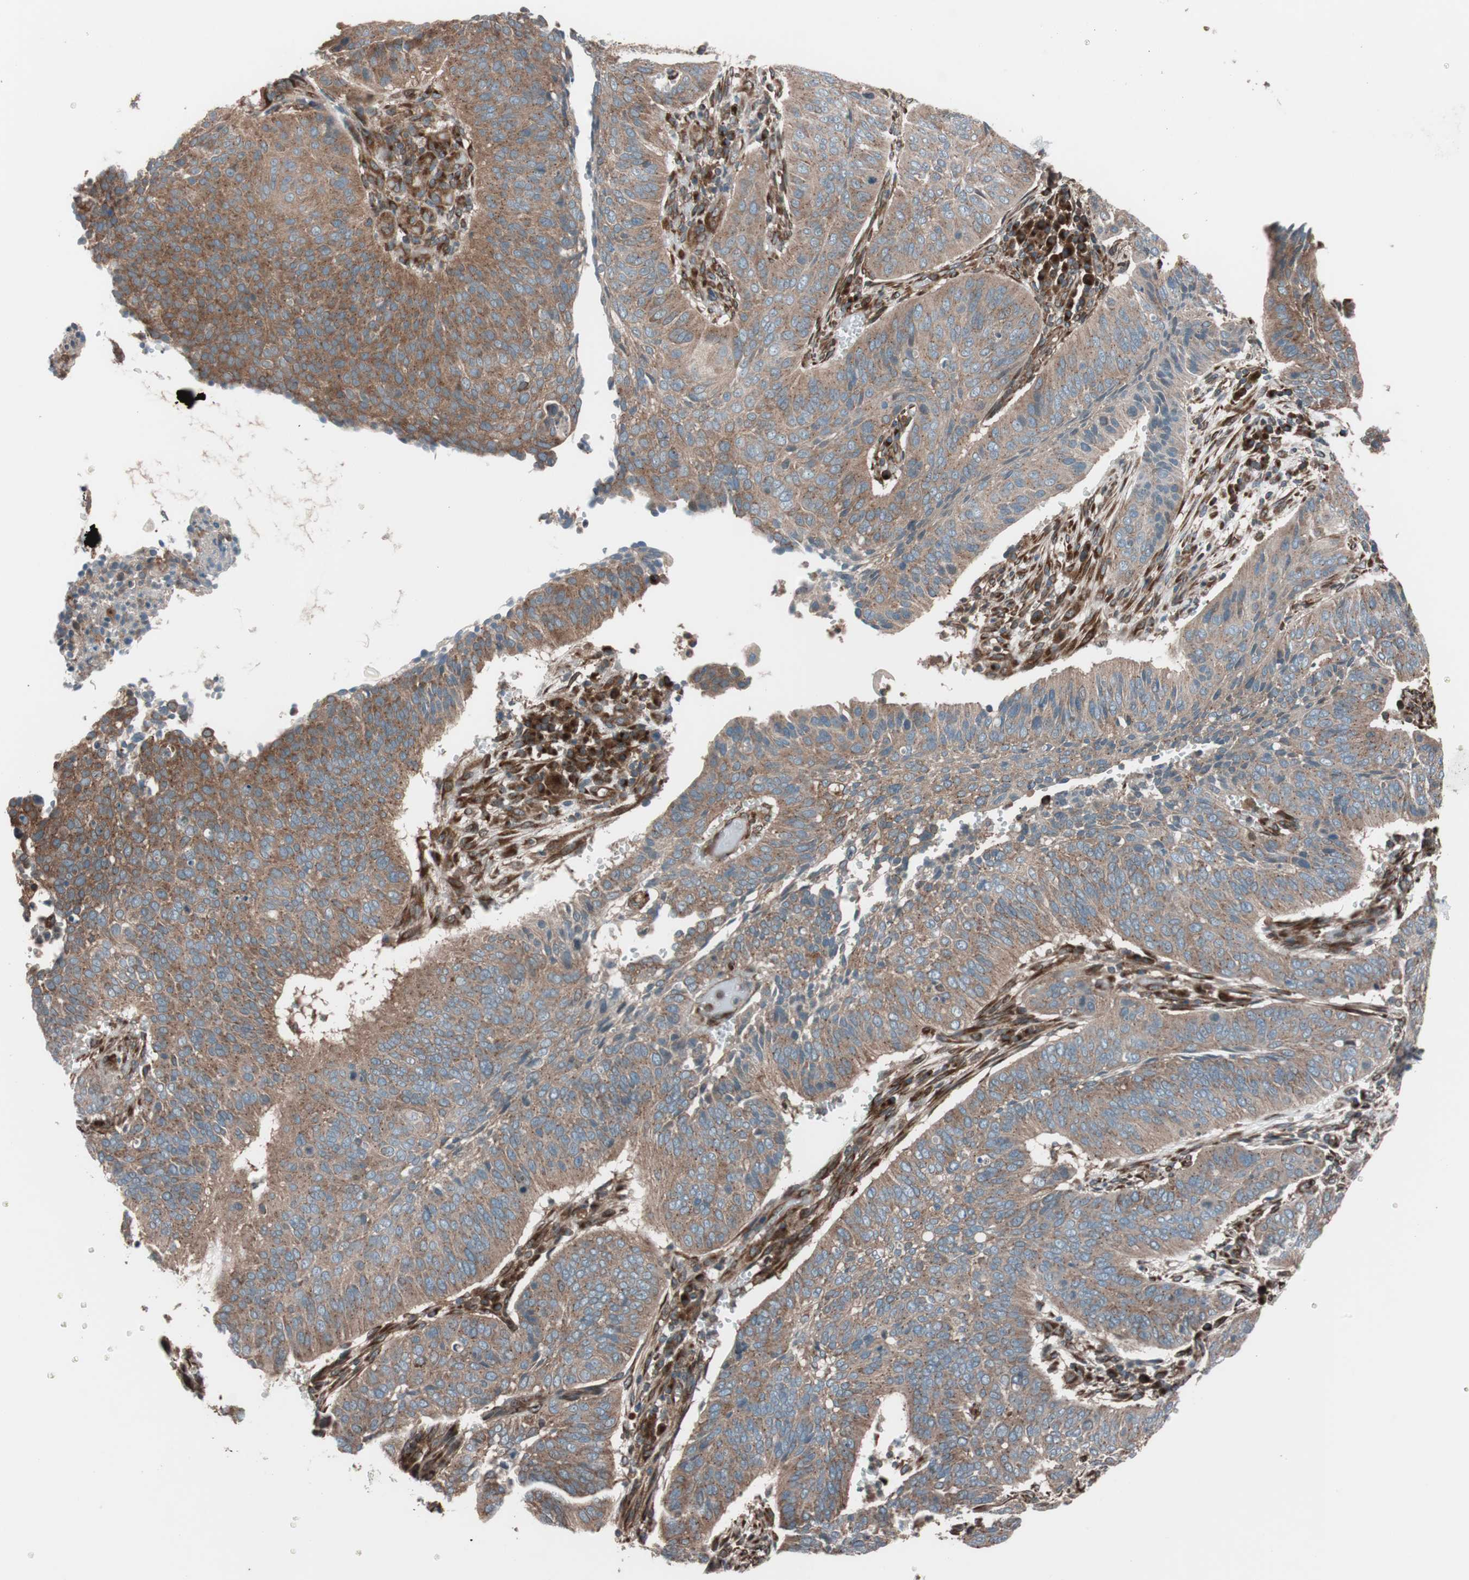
{"staining": {"intensity": "moderate", "quantity": ">75%", "location": "cytoplasmic/membranous"}, "tissue": "cervical cancer", "cell_type": "Tumor cells", "image_type": "cancer", "snomed": [{"axis": "morphology", "description": "Squamous cell carcinoma, NOS"}, {"axis": "topography", "description": "Cervix"}], "caption": "About >75% of tumor cells in cervical cancer display moderate cytoplasmic/membranous protein positivity as visualized by brown immunohistochemical staining.", "gene": "SEC31A", "patient": {"sex": "female", "age": 39}}